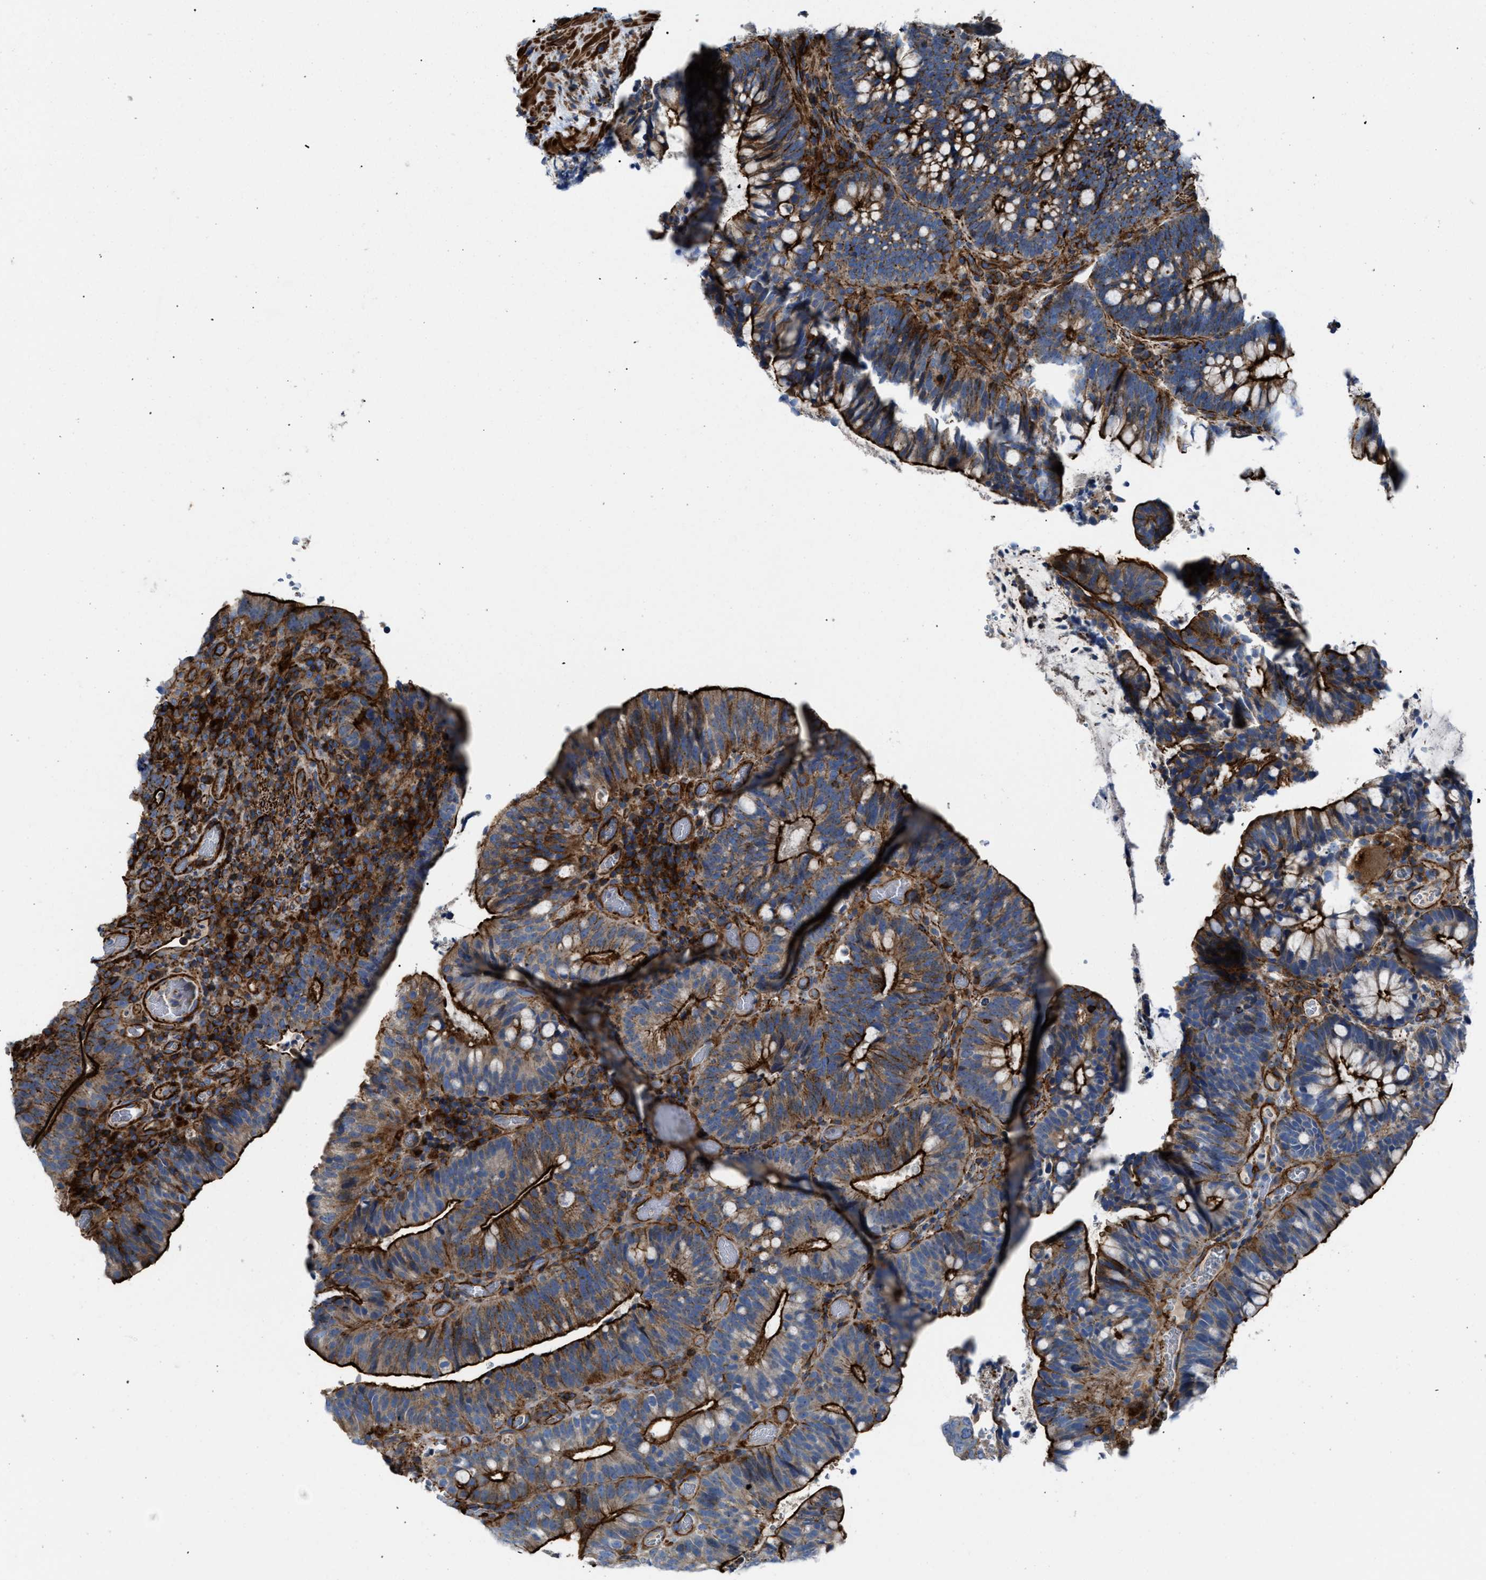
{"staining": {"intensity": "strong", "quantity": ">75%", "location": "cytoplasmic/membranous"}, "tissue": "colorectal cancer", "cell_type": "Tumor cells", "image_type": "cancer", "snomed": [{"axis": "morphology", "description": "Adenocarcinoma, NOS"}, {"axis": "topography", "description": "Colon"}], "caption": "DAB (3,3'-diaminobenzidine) immunohistochemical staining of colorectal cancer (adenocarcinoma) exhibits strong cytoplasmic/membranous protein staining in approximately >75% of tumor cells. (DAB IHC, brown staining for protein, blue staining for nuclei).", "gene": "AGPAT2", "patient": {"sex": "female", "age": 66}}